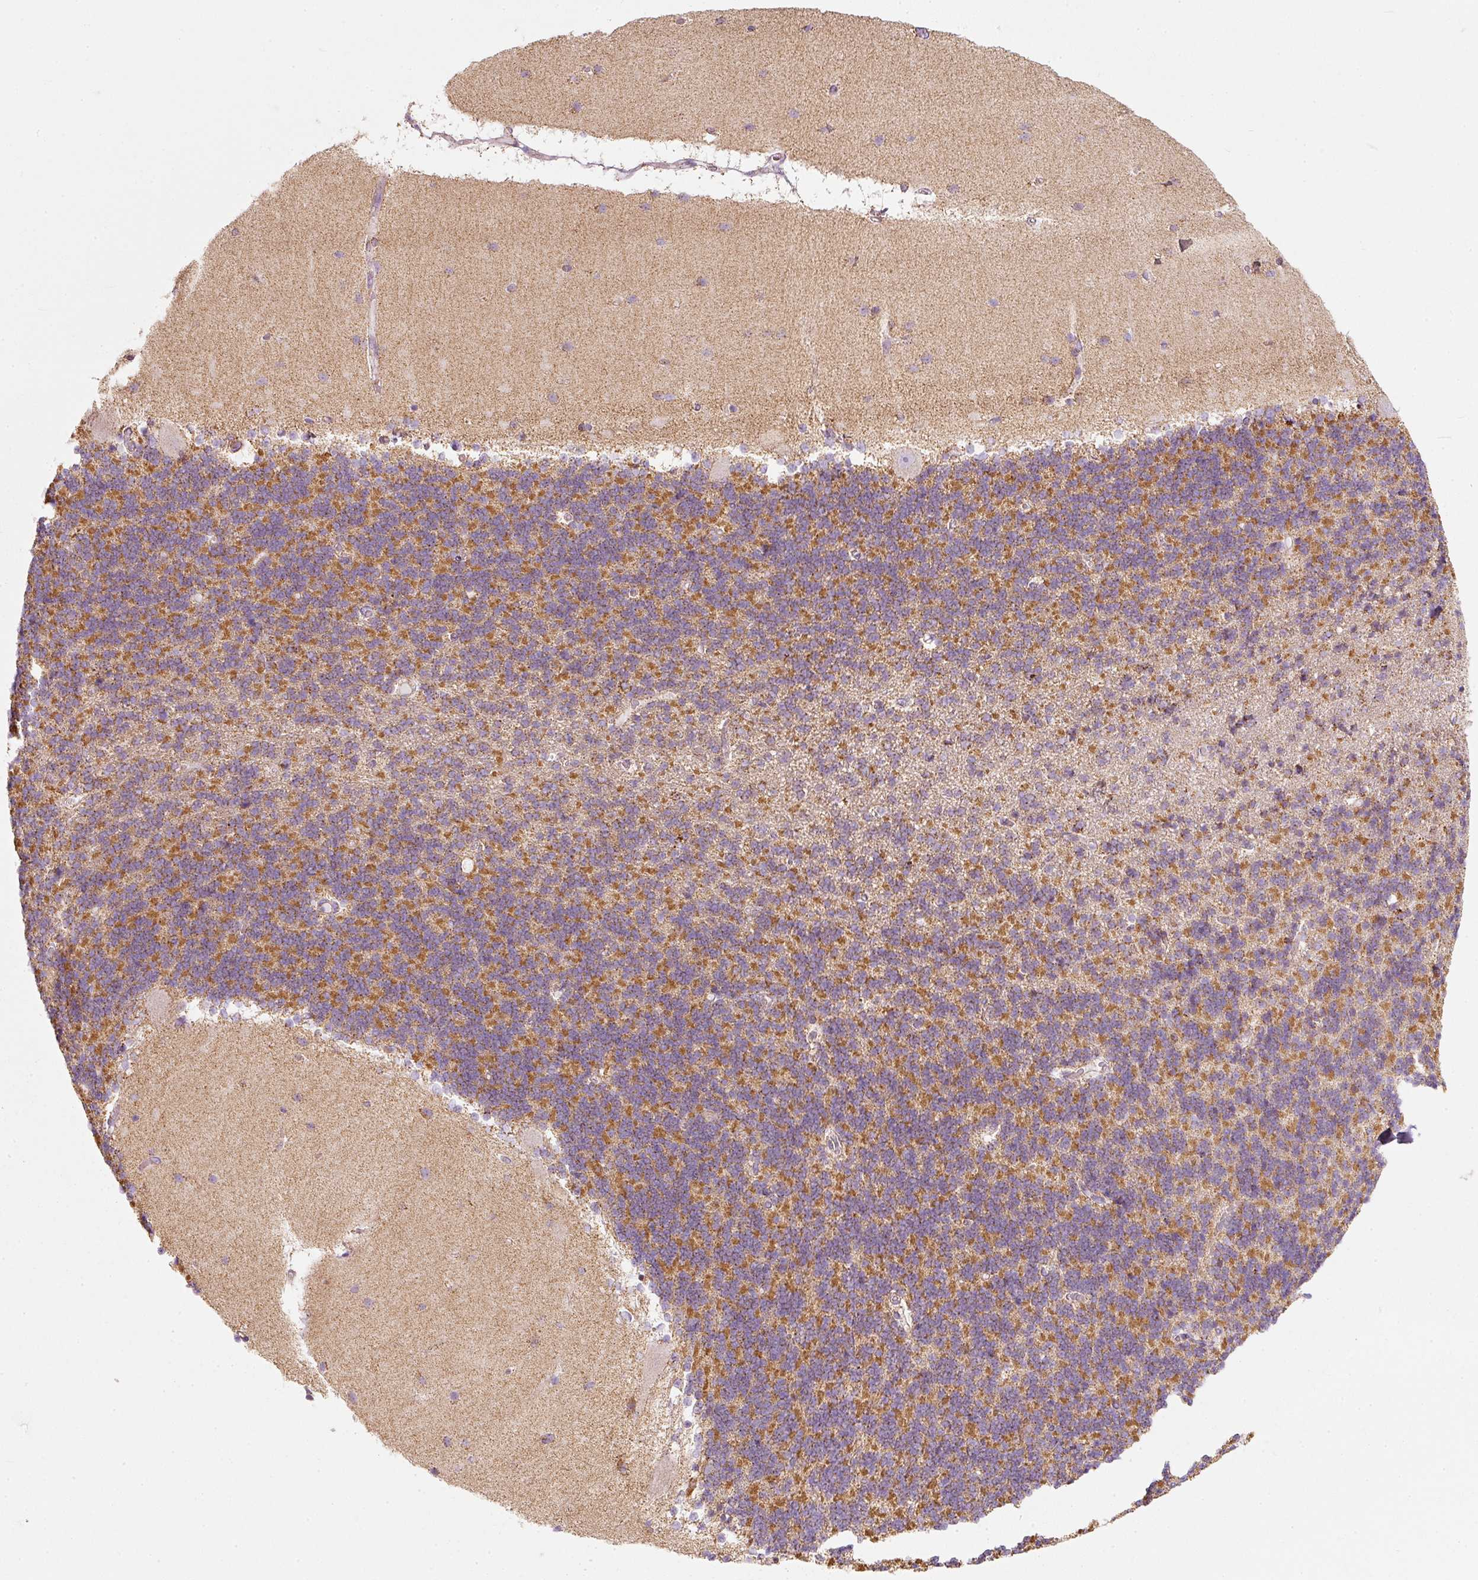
{"staining": {"intensity": "moderate", "quantity": "25%-75%", "location": "cytoplasmic/membranous"}, "tissue": "cerebellum", "cell_type": "Cells in granular layer", "image_type": "normal", "snomed": [{"axis": "morphology", "description": "Normal tissue, NOS"}, {"axis": "topography", "description": "Cerebellum"}], "caption": "This image exhibits immunohistochemistry staining of benign human cerebellum, with medium moderate cytoplasmic/membranous expression in about 25%-75% of cells in granular layer.", "gene": "DUT", "patient": {"sex": "female", "age": 54}}